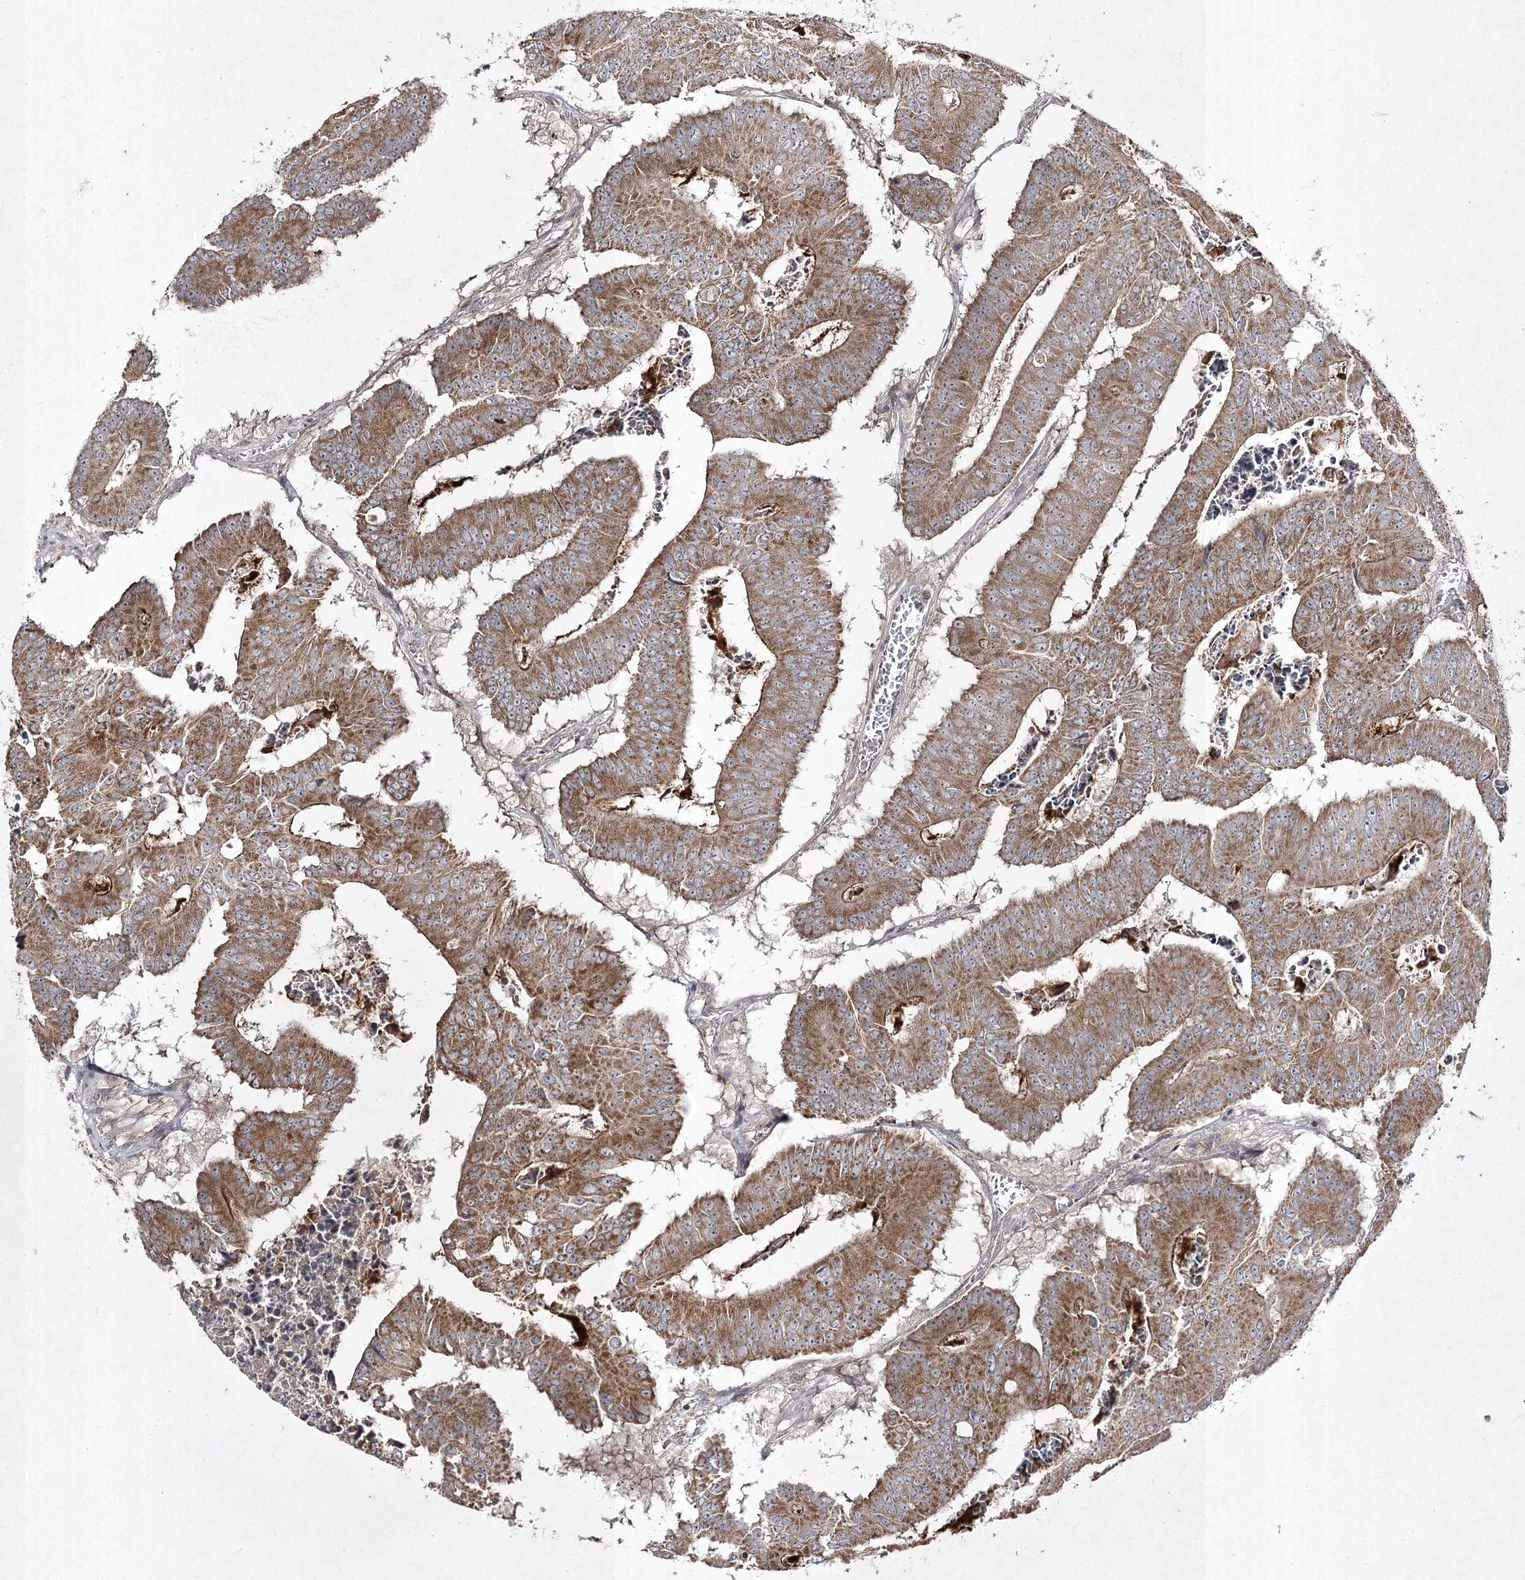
{"staining": {"intensity": "moderate", "quantity": ">75%", "location": "cytoplasmic/membranous"}, "tissue": "colorectal cancer", "cell_type": "Tumor cells", "image_type": "cancer", "snomed": [{"axis": "morphology", "description": "Adenocarcinoma, NOS"}, {"axis": "topography", "description": "Colon"}], "caption": "Brown immunohistochemical staining in human adenocarcinoma (colorectal) reveals moderate cytoplasmic/membranous positivity in approximately >75% of tumor cells.", "gene": "FANCL", "patient": {"sex": "male", "age": 87}}